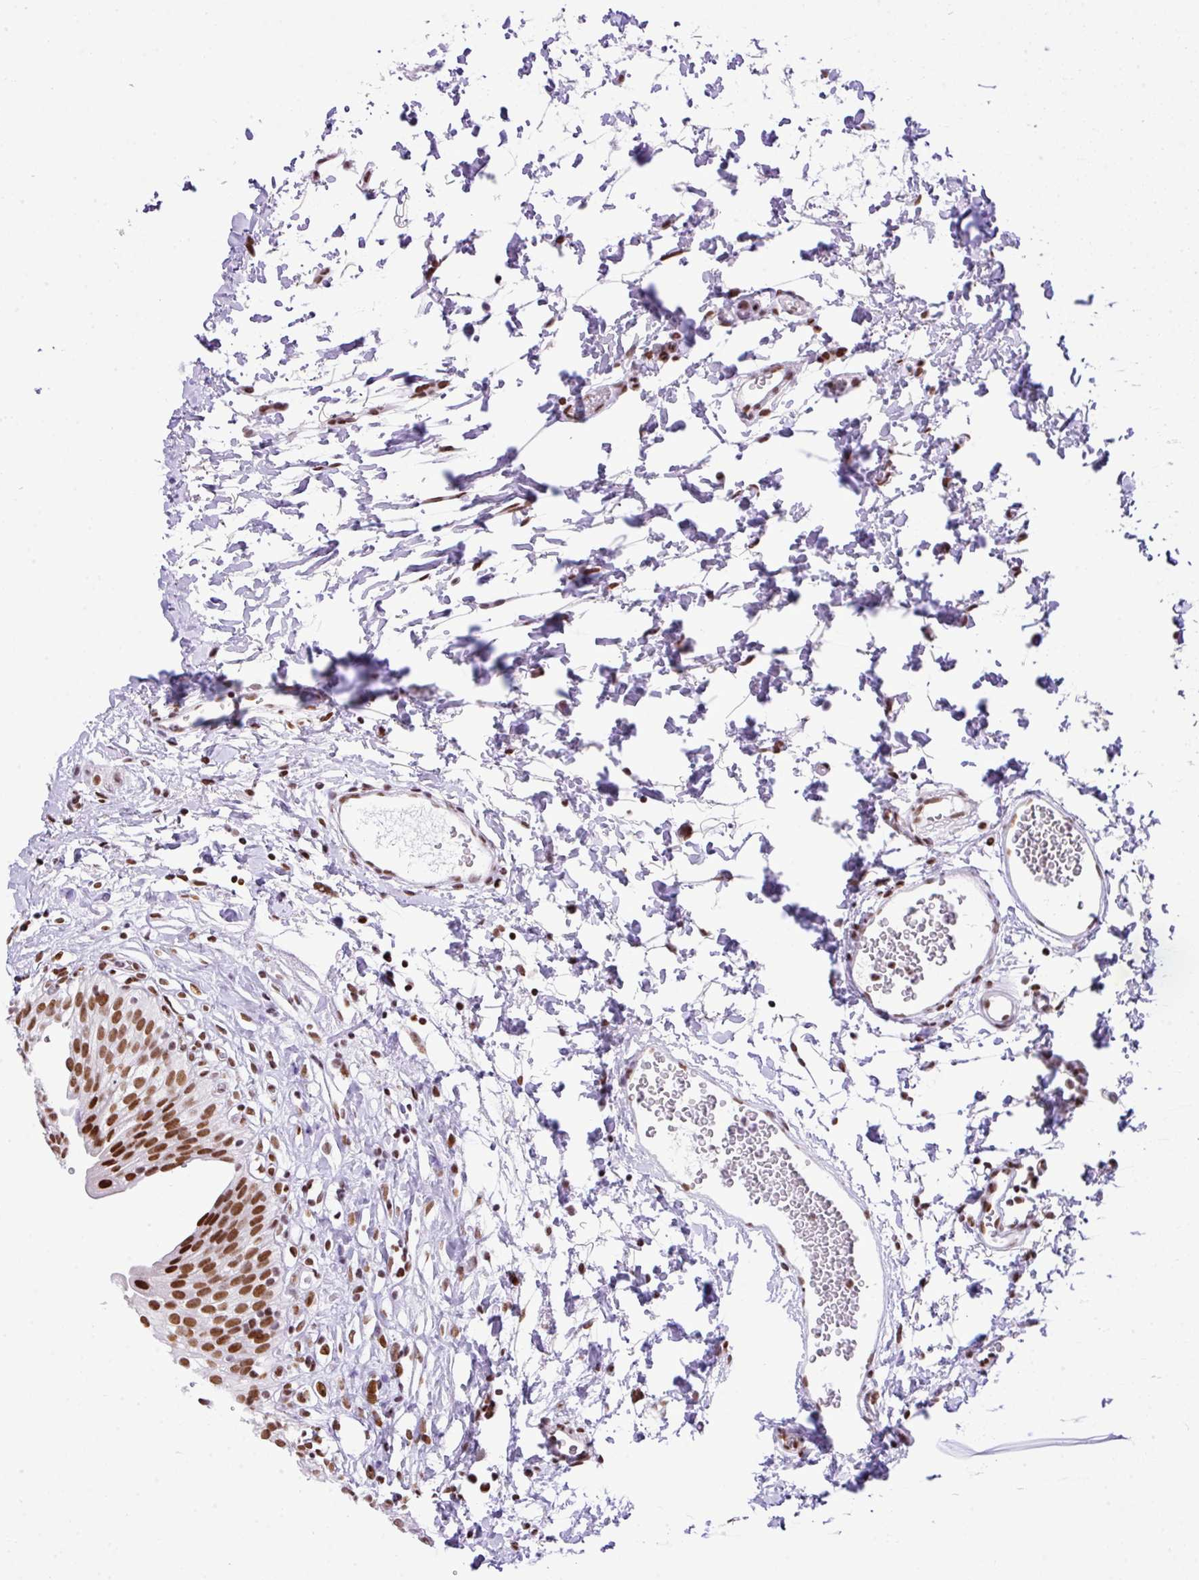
{"staining": {"intensity": "strong", "quantity": ">75%", "location": "nuclear"}, "tissue": "urinary bladder", "cell_type": "Urothelial cells", "image_type": "normal", "snomed": [{"axis": "morphology", "description": "Normal tissue, NOS"}, {"axis": "topography", "description": "Urinary bladder"}], "caption": "Strong nuclear protein positivity is identified in approximately >75% of urothelial cells in urinary bladder.", "gene": "RARG", "patient": {"sex": "male", "age": 51}}